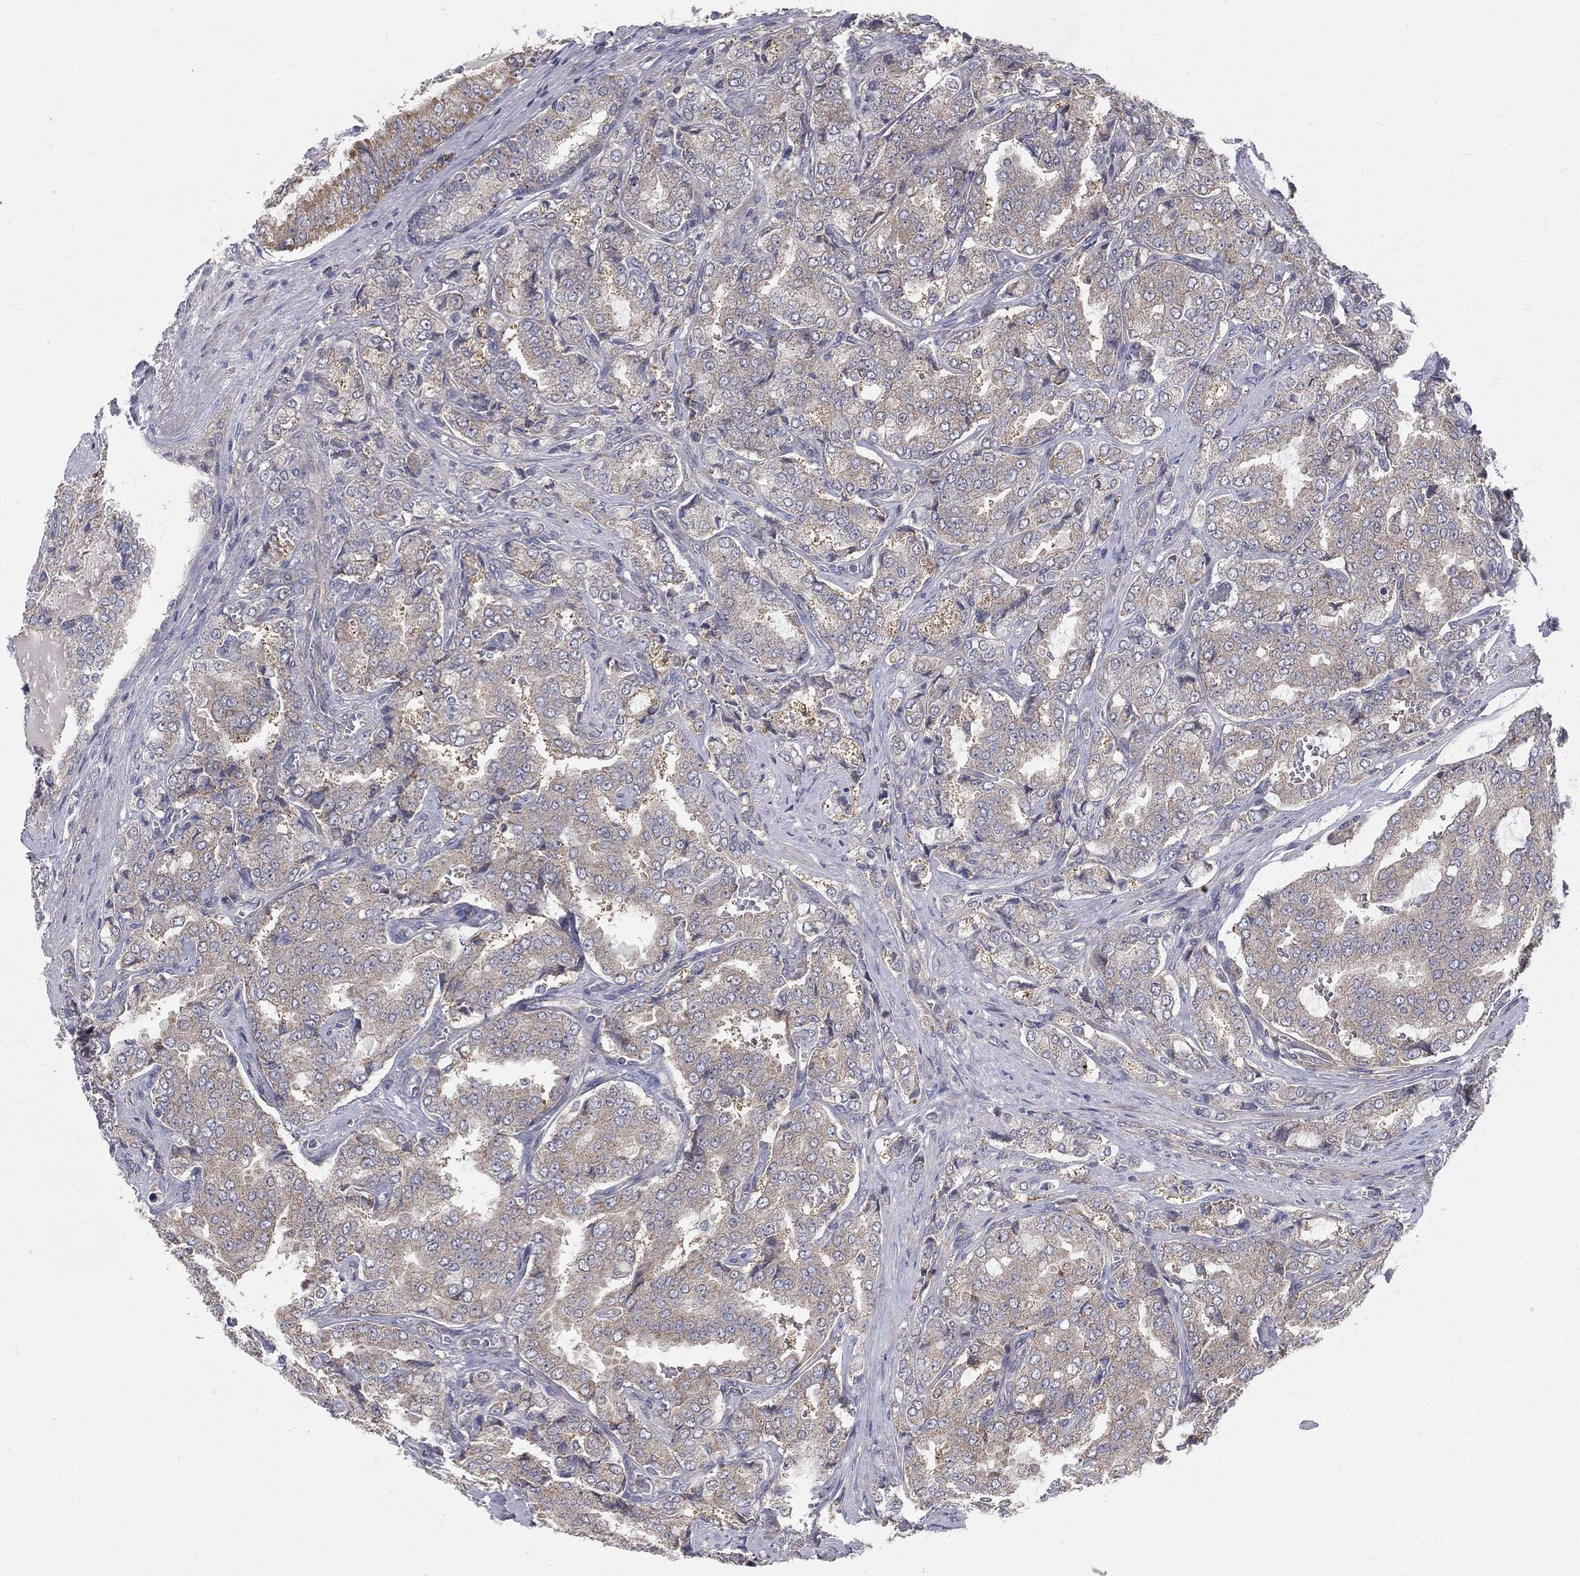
{"staining": {"intensity": "weak", "quantity": "25%-75%", "location": "cytoplasmic/membranous"}, "tissue": "prostate cancer", "cell_type": "Tumor cells", "image_type": "cancer", "snomed": [{"axis": "morphology", "description": "Adenocarcinoma, NOS"}, {"axis": "topography", "description": "Prostate"}], "caption": "IHC (DAB (3,3'-diaminobenzidine)) staining of human adenocarcinoma (prostate) exhibits weak cytoplasmic/membranous protein staining in about 25%-75% of tumor cells.", "gene": "POMZP3", "patient": {"sex": "male", "age": 65}}